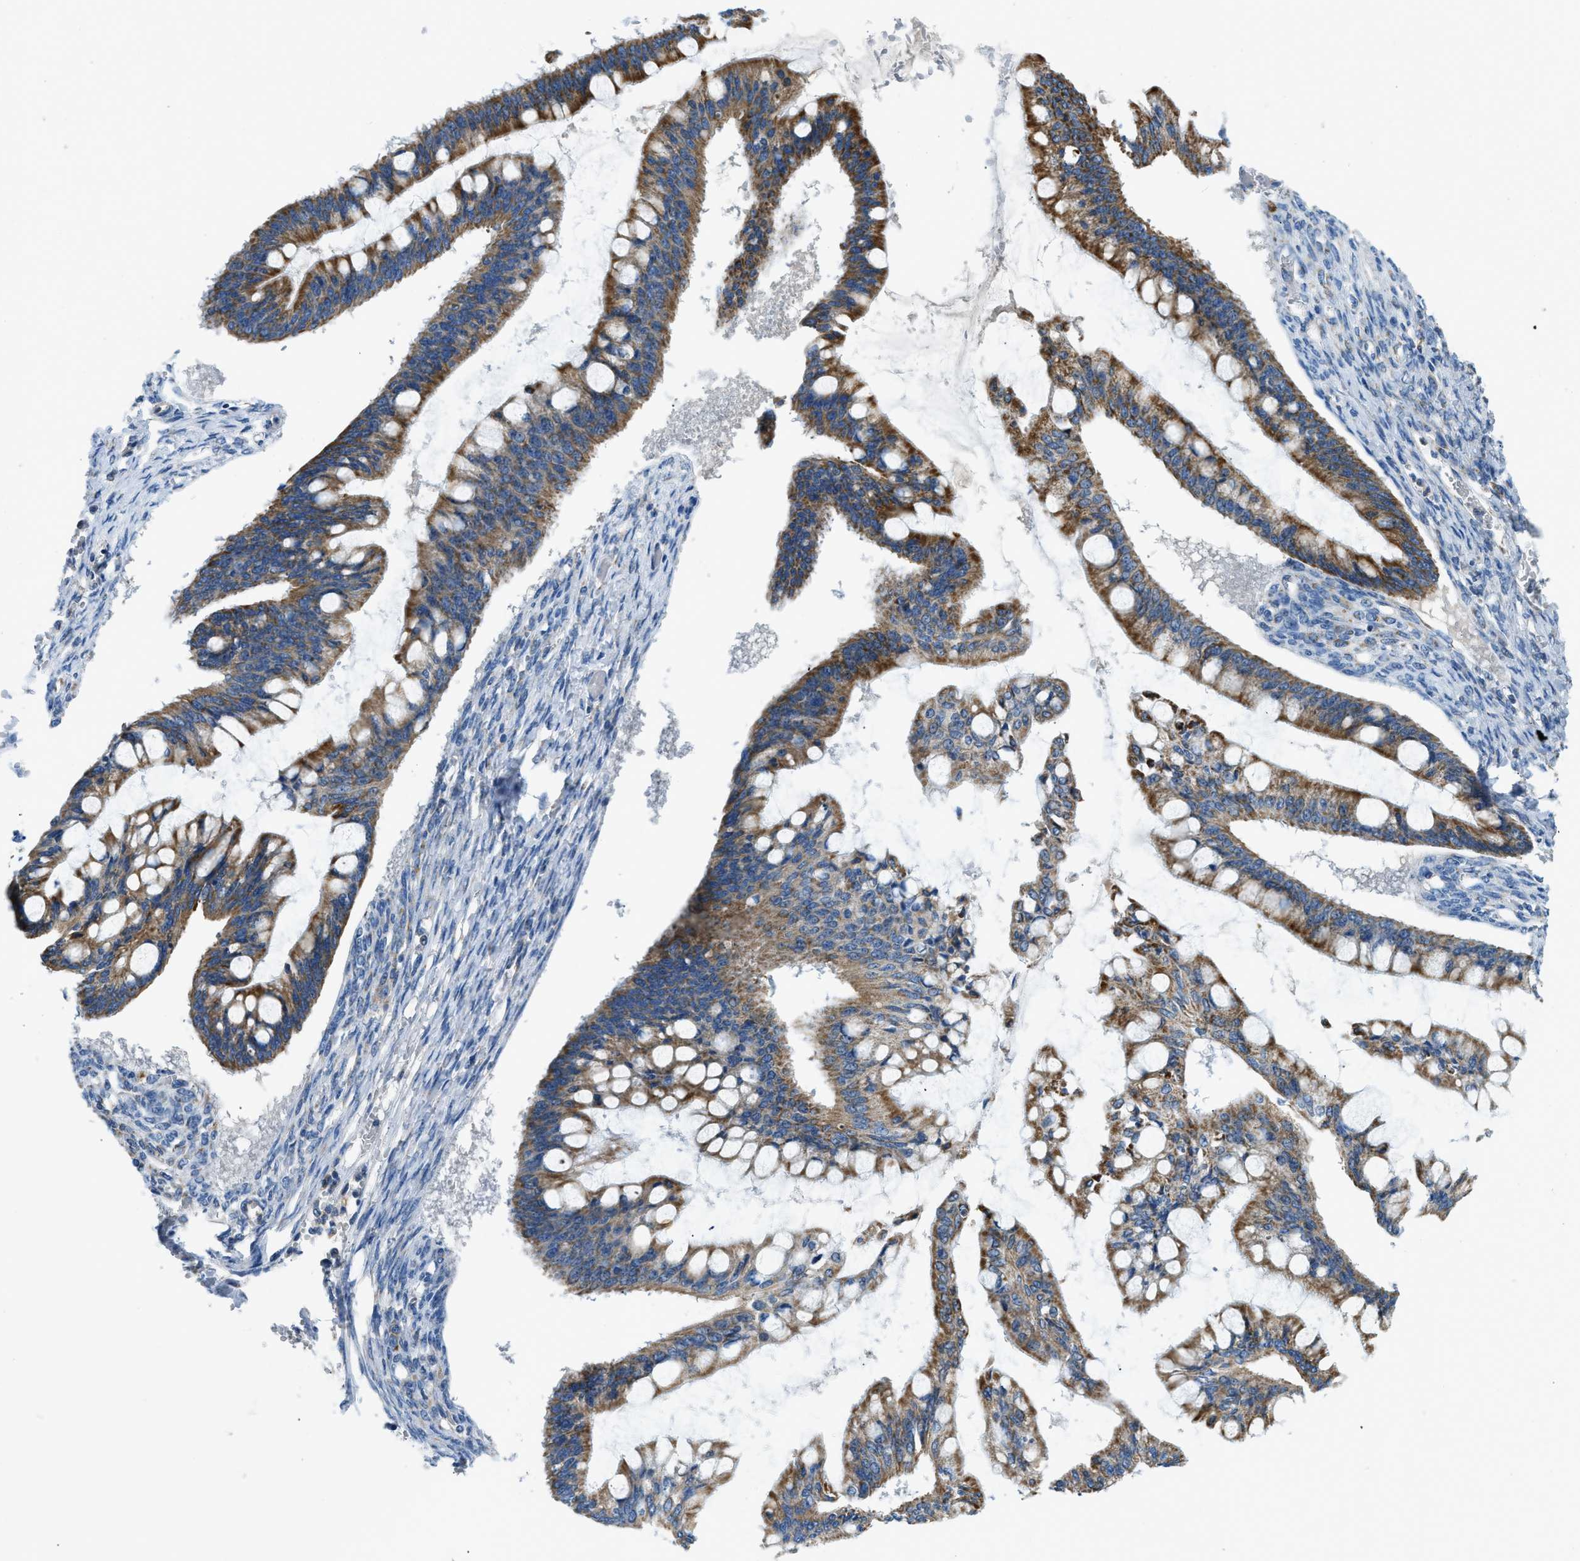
{"staining": {"intensity": "moderate", "quantity": ">75%", "location": "cytoplasmic/membranous"}, "tissue": "ovarian cancer", "cell_type": "Tumor cells", "image_type": "cancer", "snomed": [{"axis": "morphology", "description": "Cystadenocarcinoma, mucinous, NOS"}, {"axis": "topography", "description": "Ovary"}], "caption": "Protein staining by immunohistochemistry reveals moderate cytoplasmic/membranous positivity in about >75% of tumor cells in ovarian cancer. The protein is stained brown, and the nuclei are stained in blue (DAB IHC with brightfield microscopy, high magnification).", "gene": "ACADVL", "patient": {"sex": "female", "age": 73}}